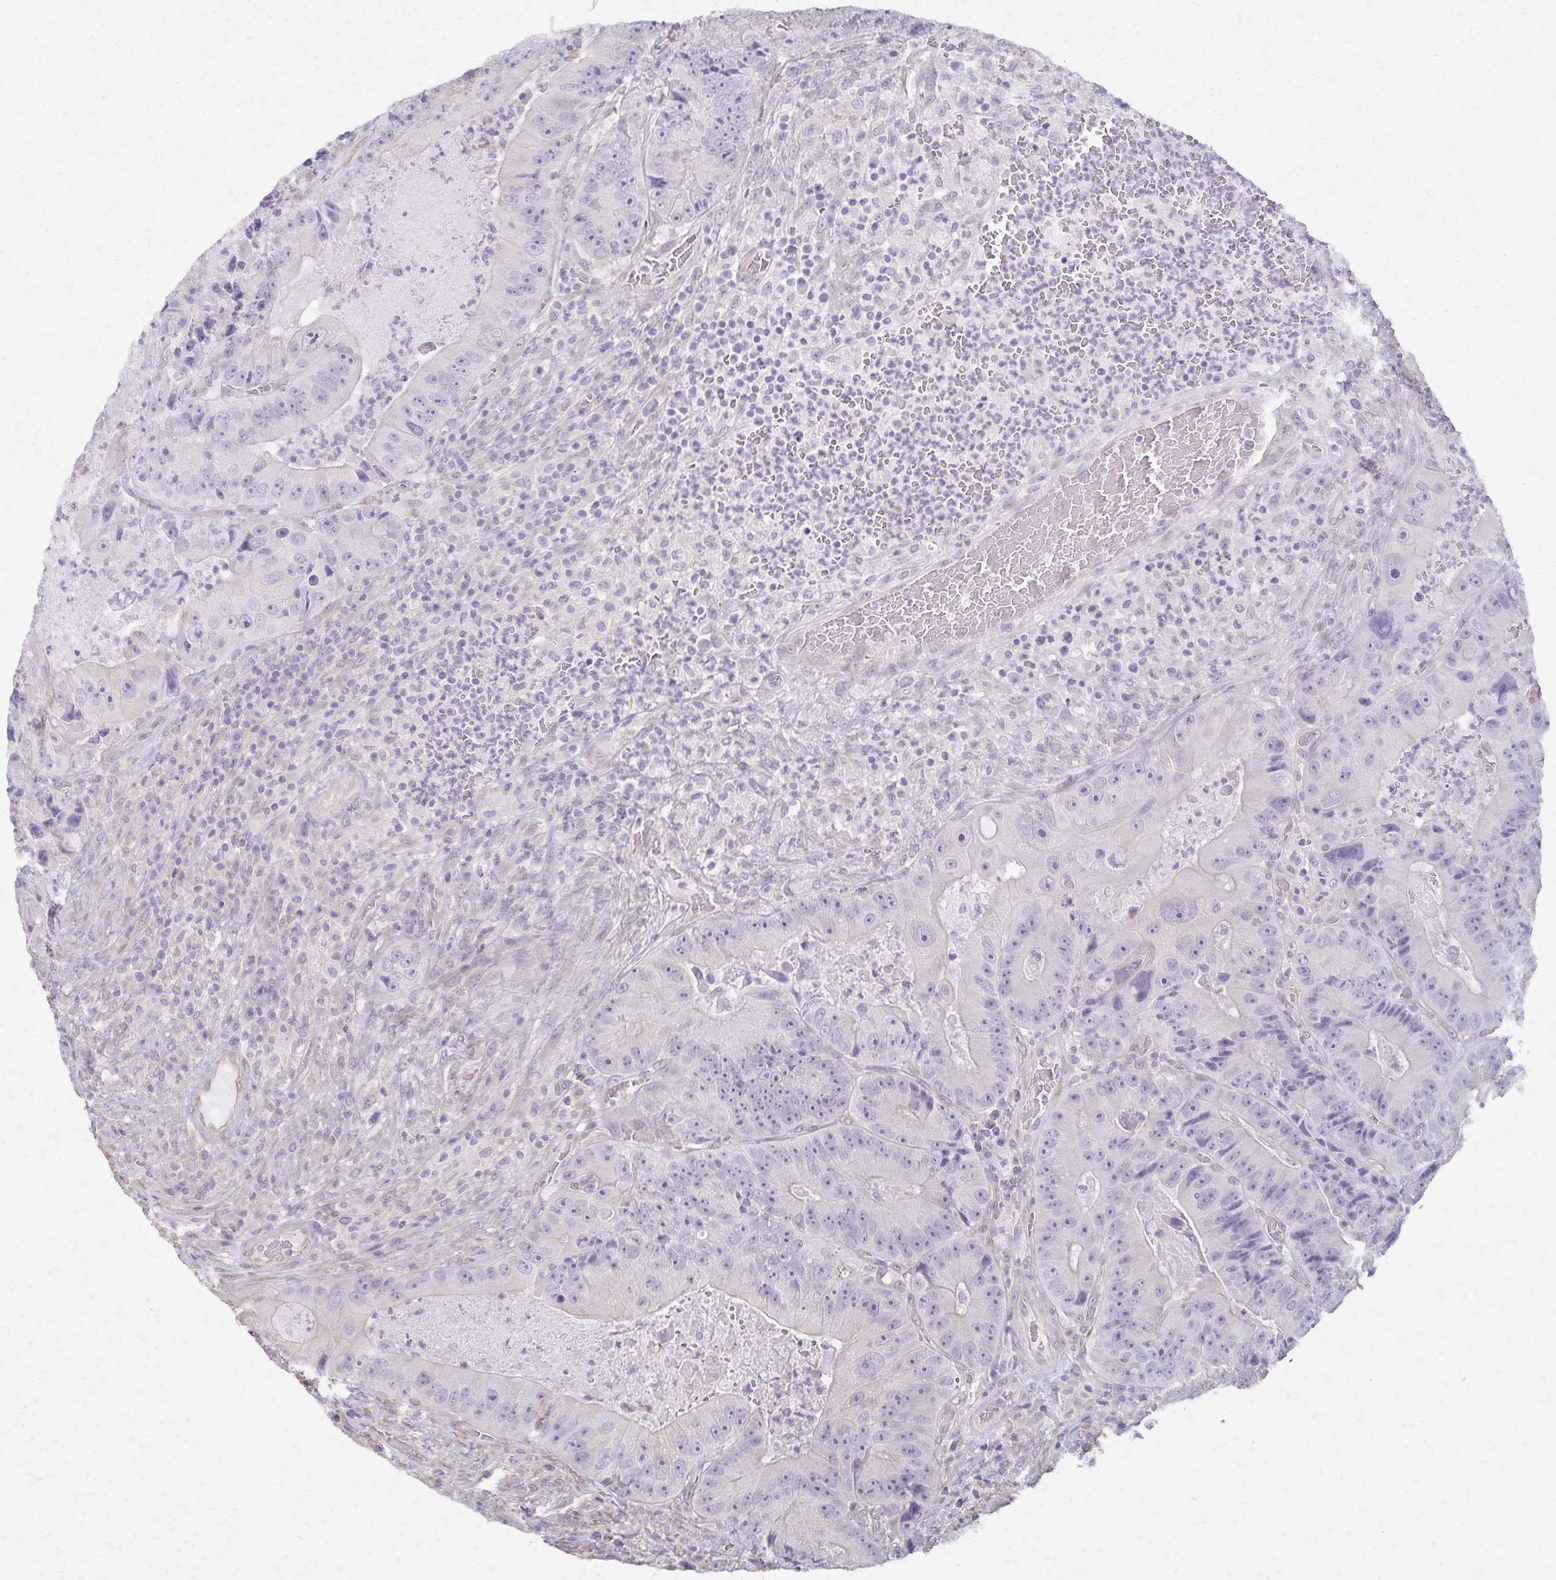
{"staining": {"intensity": "negative", "quantity": "none", "location": "none"}, "tissue": "colorectal cancer", "cell_type": "Tumor cells", "image_type": "cancer", "snomed": [{"axis": "morphology", "description": "Adenocarcinoma, NOS"}, {"axis": "topography", "description": "Colon"}], "caption": "The immunohistochemistry image has no significant staining in tumor cells of colorectal cancer tissue.", "gene": "KISS1", "patient": {"sex": "female", "age": 86}}